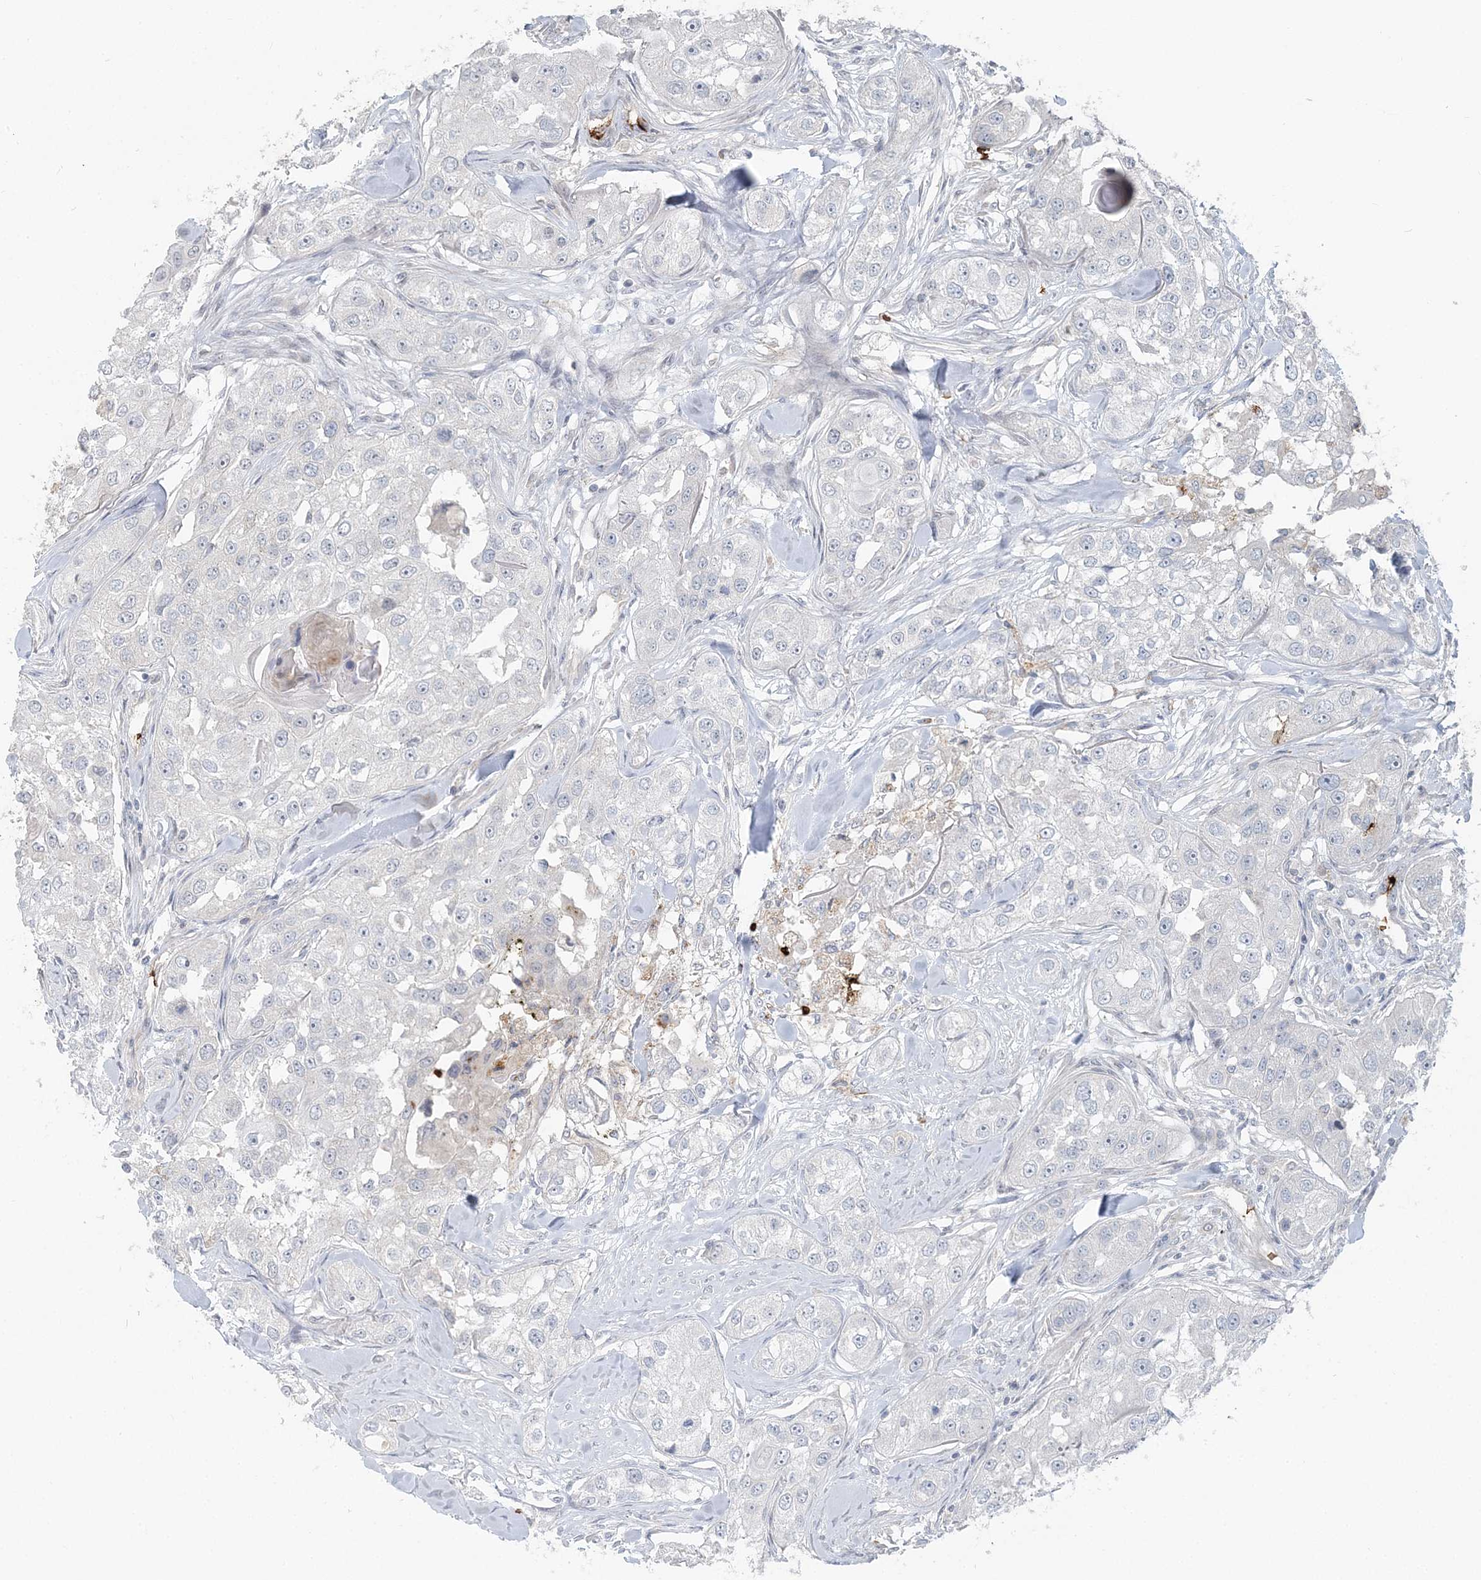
{"staining": {"intensity": "negative", "quantity": "none", "location": "none"}, "tissue": "head and neck cancer", "cell_type": "Tumor cells", "image_type": "cancer", "snomed": [{"axis": "morphology", "description": "Normal tissue, NOS"}, {"axis": "morphology", "description": "Squamous cell carcinoma, NOS"}, {"axis": "topography", "description": "Skeletal muscle"}, {"axis": "topography", "description": "Head-Neck"}], "caption": "Squamous cell carcinoma (head and neck) was stained to show a protein in brown. There is no significant expression in tumor cells.", "gene": "SERINC1", "patient": {"sex": "male", "age": 51}}